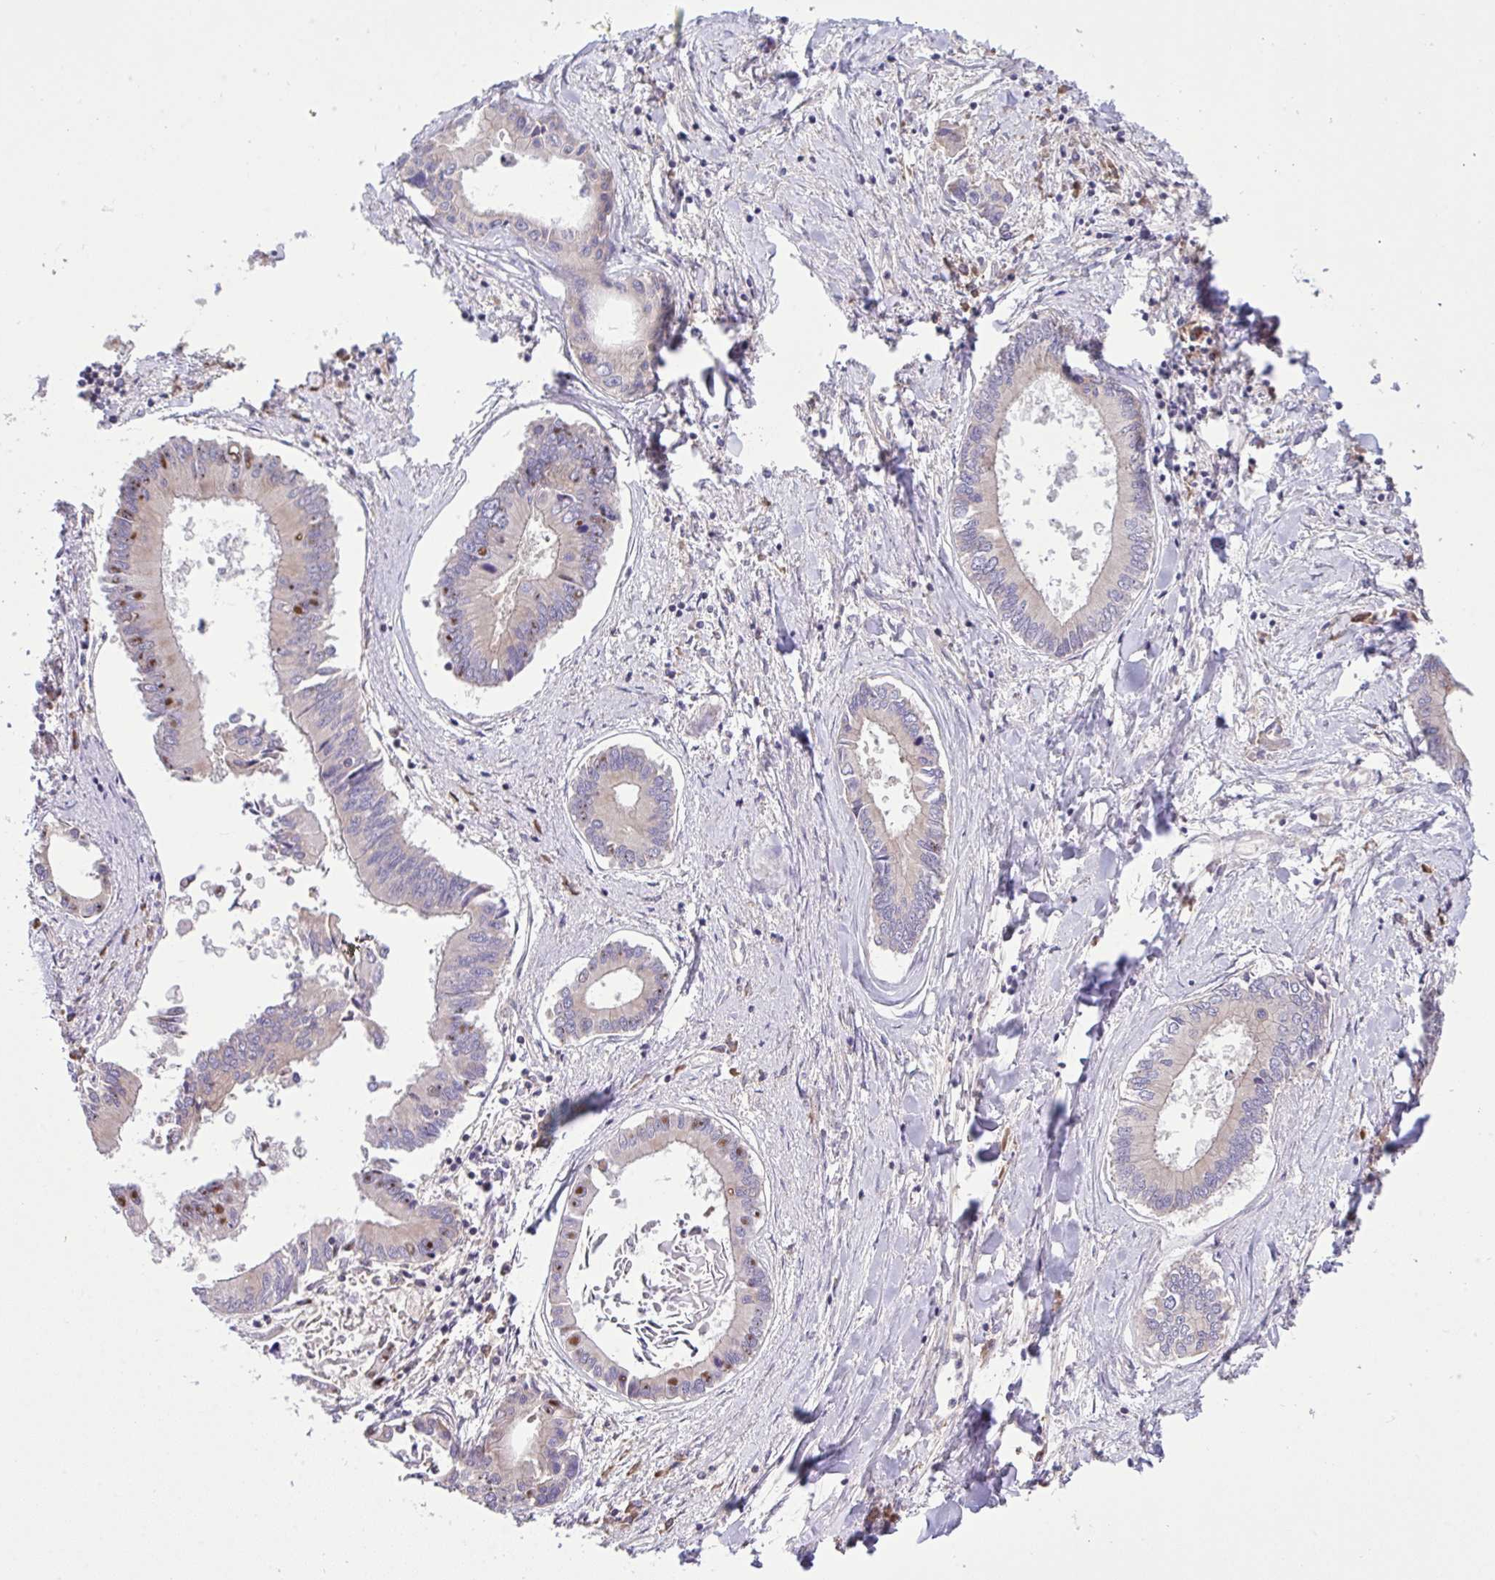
{"staining": {"intensity": "negative", "quantity": "none", "location": "none"}, "tissue": "liver cancer", "cell_type": "Tumor cells", "image_type": "cancer", "snomed": [{"axis": "morphology", "description": "Cholangiocarcinoma"}, {"axis": "topography", "description": "Liver"}], "caption": "Image shows no significant protein positivity in tumor cells of liver cancer.", "gene": "GRB14", "patient": {"sex": "male", "age": 66}}